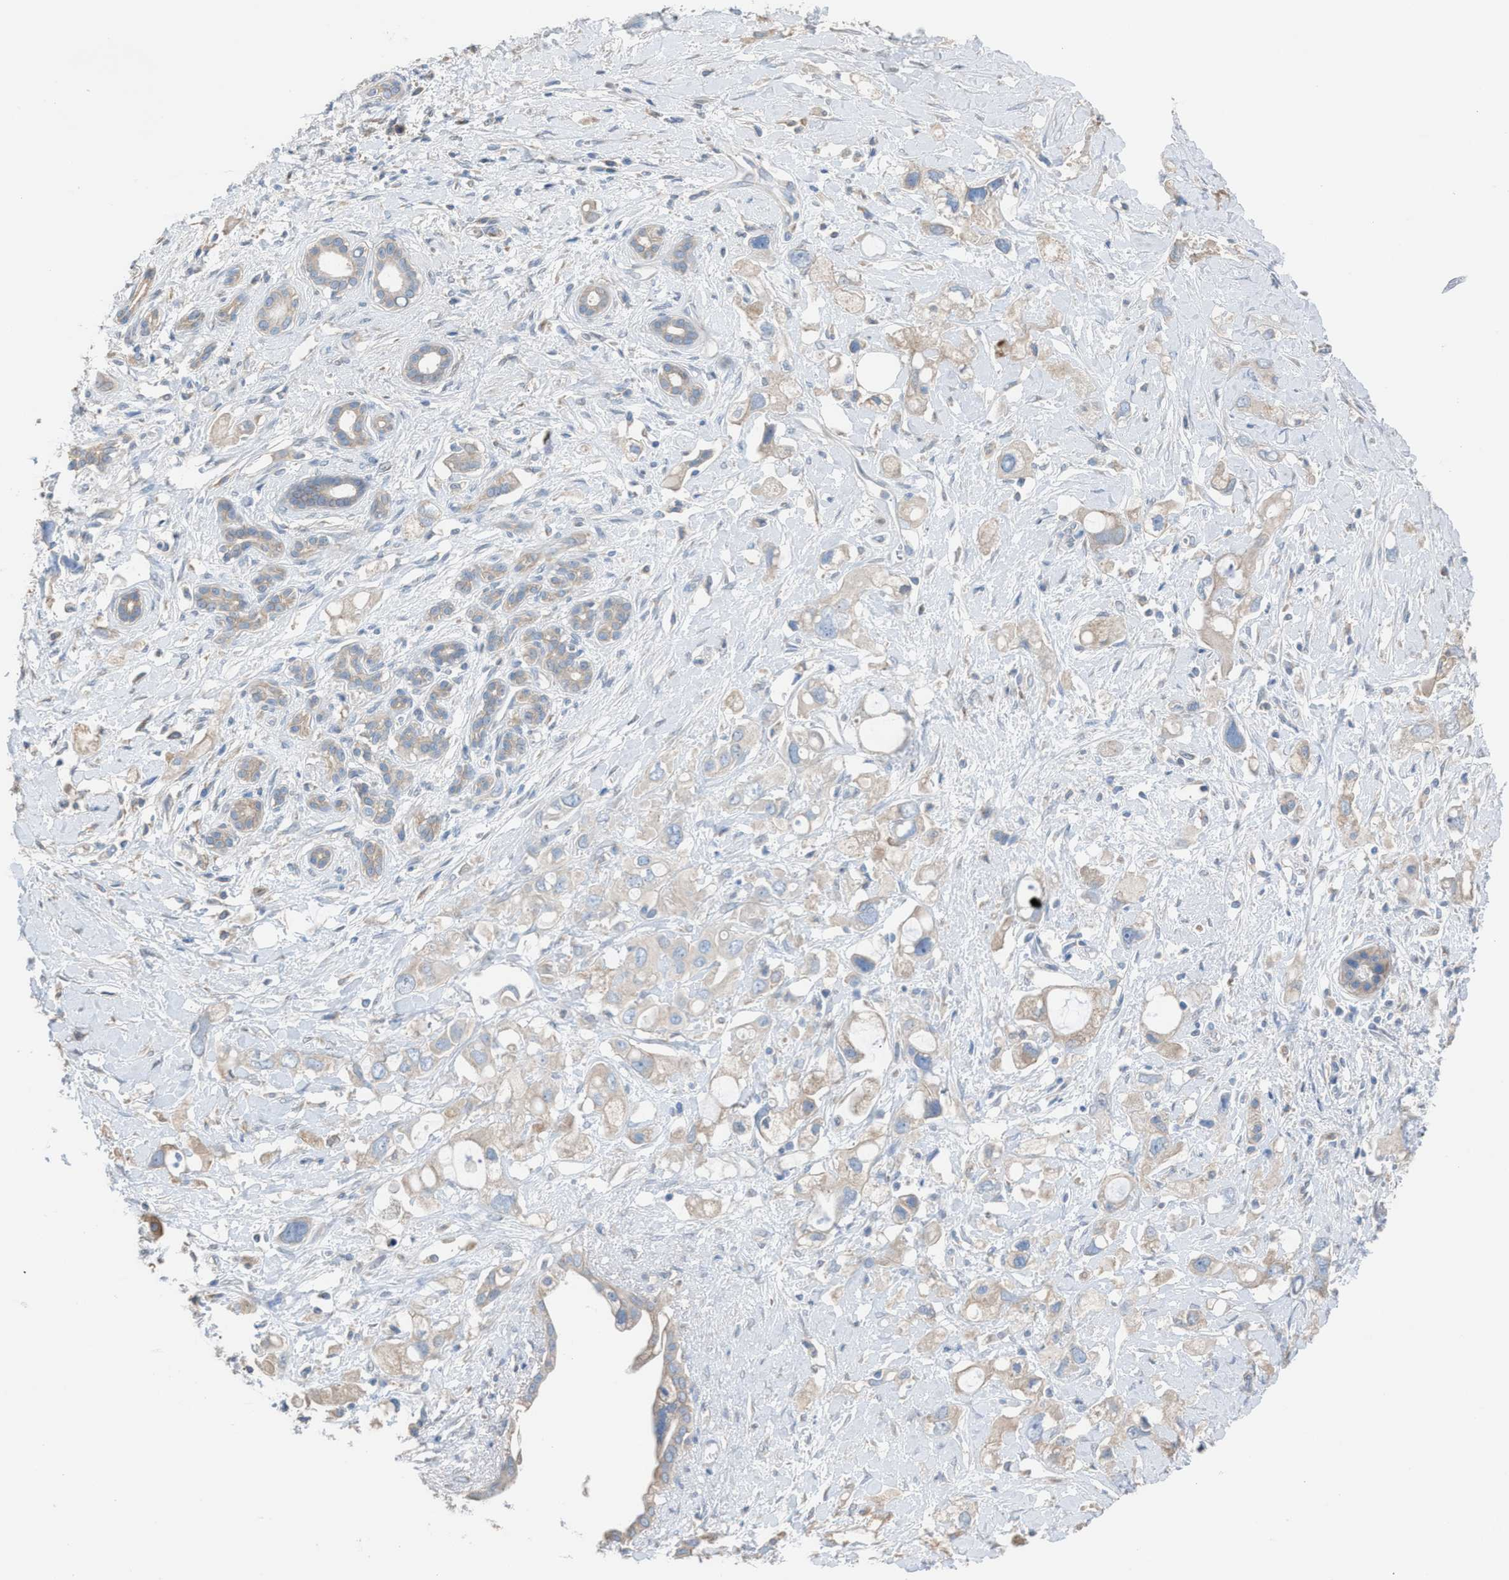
{"staining": {"intensity": "weak", "quantity": "<25%", "location": "cytoplasmic/membranous"}, "tissue": "pancreatic cancer", "cell_type": "Tumor cells", "image_type": "cancer", "snomed": [{"axis": "morphology", "description": "Adenocarcinoma, NOS"}, {"axis": "topography", "description": "Pancreas"}], "caption": "The micrograph demonstrates no staining of tumor cells in adenocarcinoma (pancreatic).", "gene": "NQO2", "patient": {"sex": "female", "age": 56}}